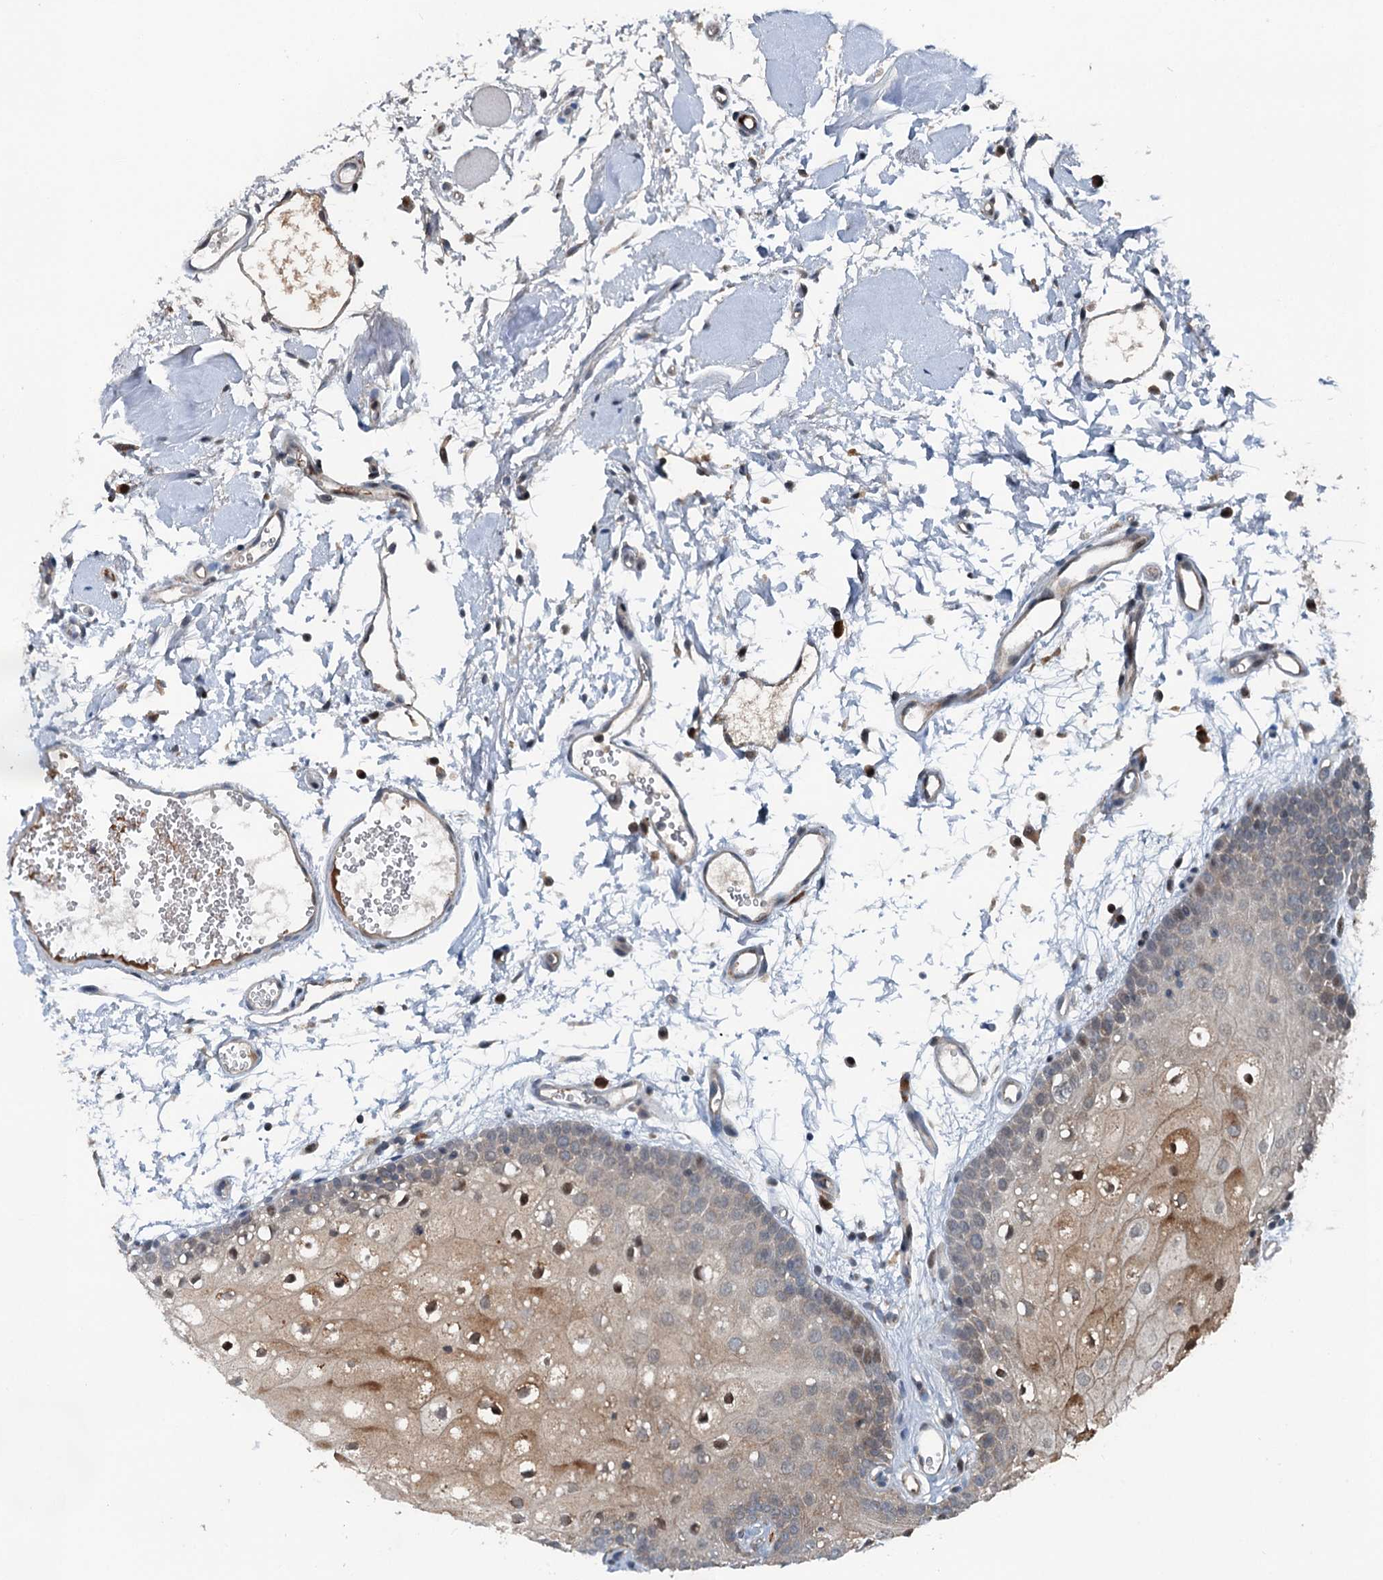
{"staining": {"intensity": "strong", "quantity": "25%-75%", "location": "cytoplasmic/membranous"}, "tissue": "oral mucosa", "cell_type": "Squamous epithelial cells", "image_type": "normal", "snomed": [{"axis": "morphology", "description": "Normal tissue, NOS"}, {"axis": "topography", "description": "Oral tissue"}, {"axis": "topography", "description": "Tounge, NOS"}], "caption": "The immunohistochemical stain shows strong cytoplasmic/membranous positivity in squamous epithelial cells of unremarkable oral mucosa. (DAB (3,3'-diaminobenzidine) IHC with brightfield microscopy, high magnification).", "gene": "TEDC1", "patient": {"sex": "female", "age": 73}}